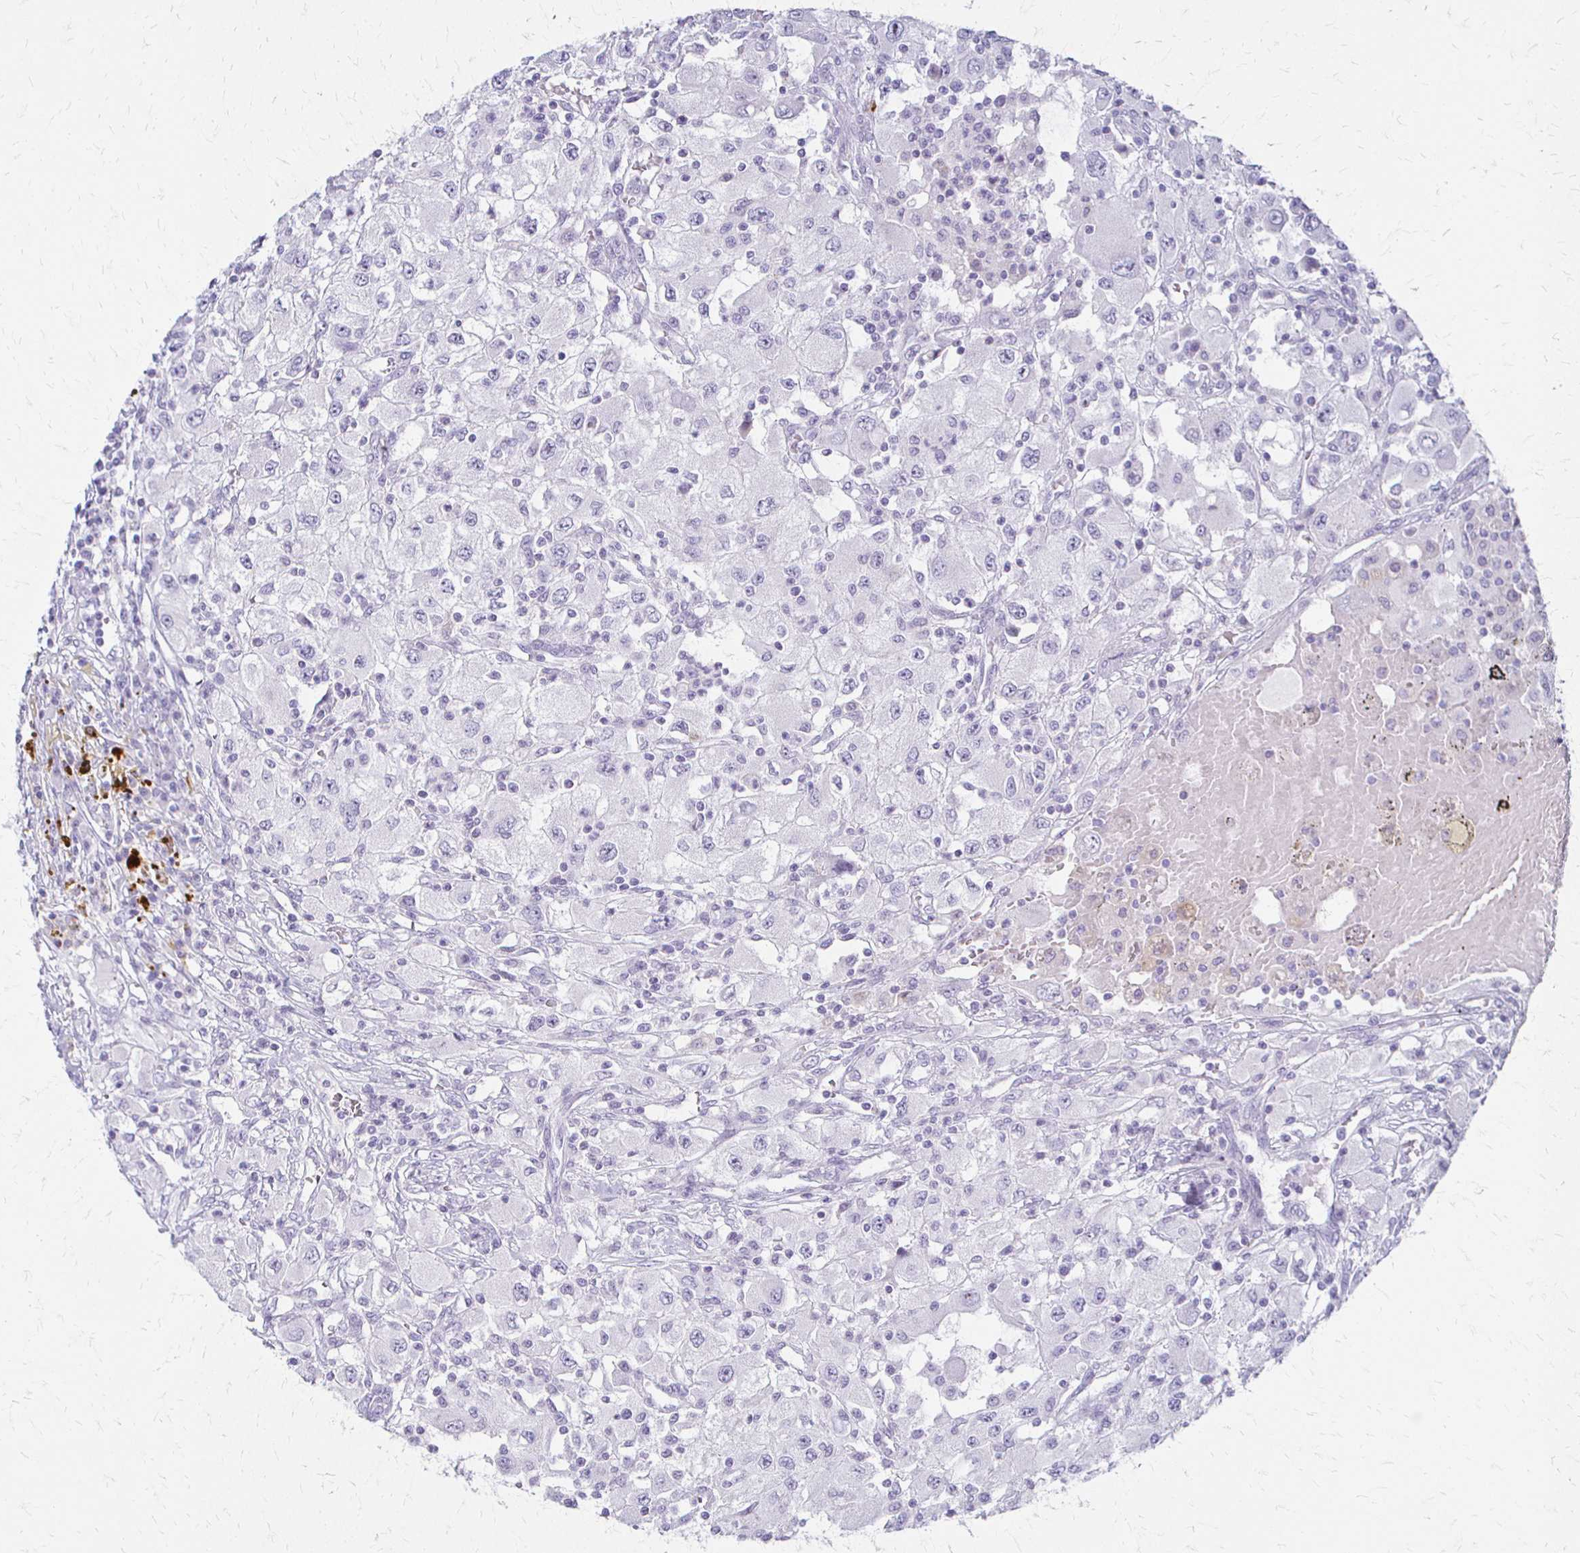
{"staining": {"intensity": "negative", "quantity": "none", "location": "none"}, "tissue": "renal cancer", "cell_type": "Tumor cells", "image_type": "cancer", "snomed": [{"axis": "morphology", "description": "Adenocarcinoma, NOS"}, {"axis": "topography", "description": "Kidney"}], "caption": "High power microscopy micrograph of an immunohistochemistry histopathology image of adenocarcinoma (renal), revealing no significant staining in tumor cells.", "gene": "ACP5", "patient": {"sex": "female", "age": 67}}